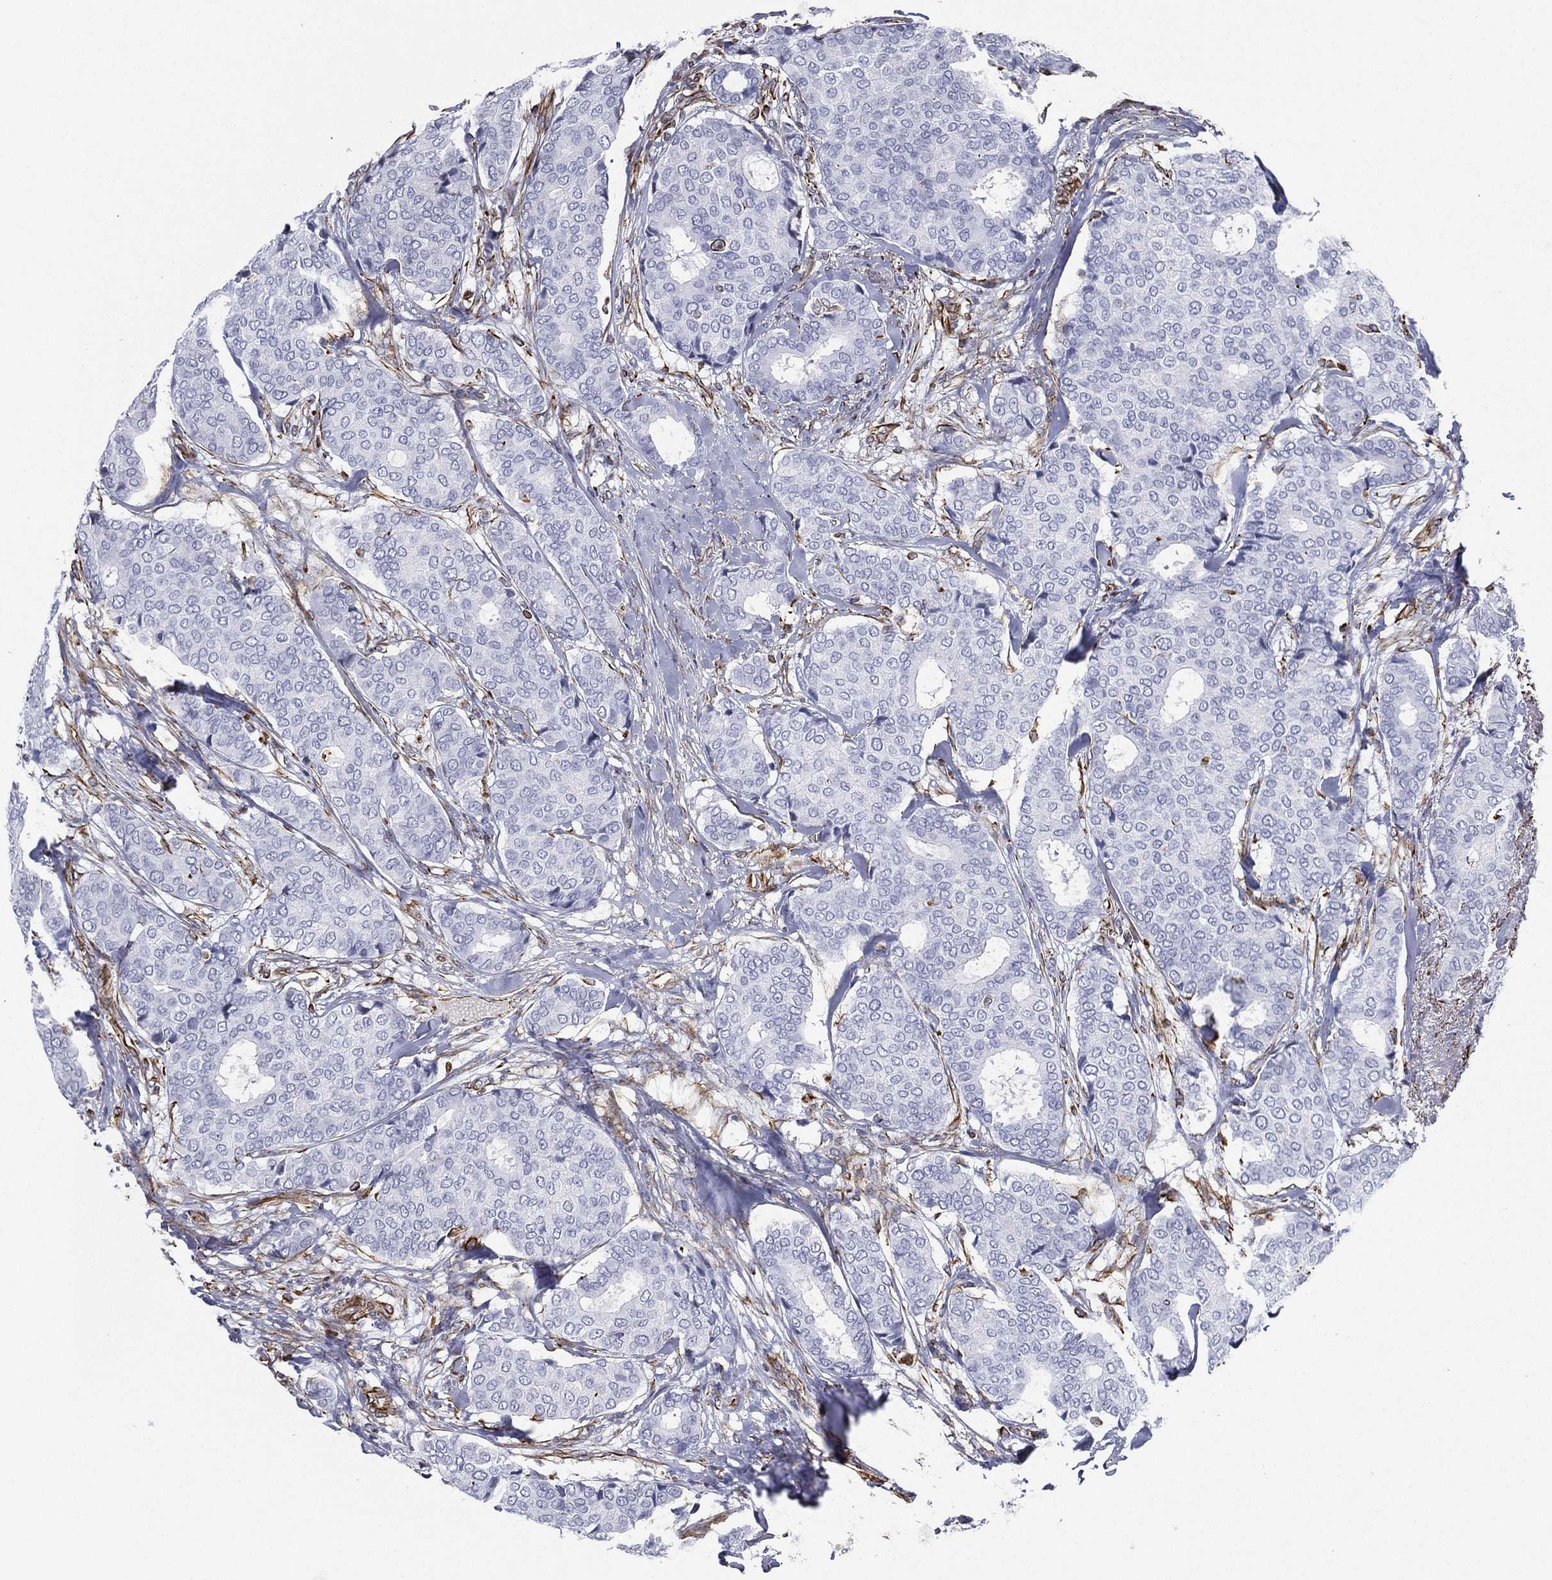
{"staining": {"intensity": "negative", "quantity": "none", "location": "none"}, "tissue": "breast cancer", "cell_type": "Tumor cells", "image_type": "cancer", "snomed": [{"axis": "morphology", "description": "Duct carcinoma"}, {"axis": "topography", "description": "Breast"}], "caption": "Tumor cells show no significant protein positivity in invasive ductal carcinoma (breast). (Brightfield microscopy of DAB immunohistochemistry (IHC) at high magnification).", "gene": "MAS1", "patient": {"sex": "female", "age": 75}}